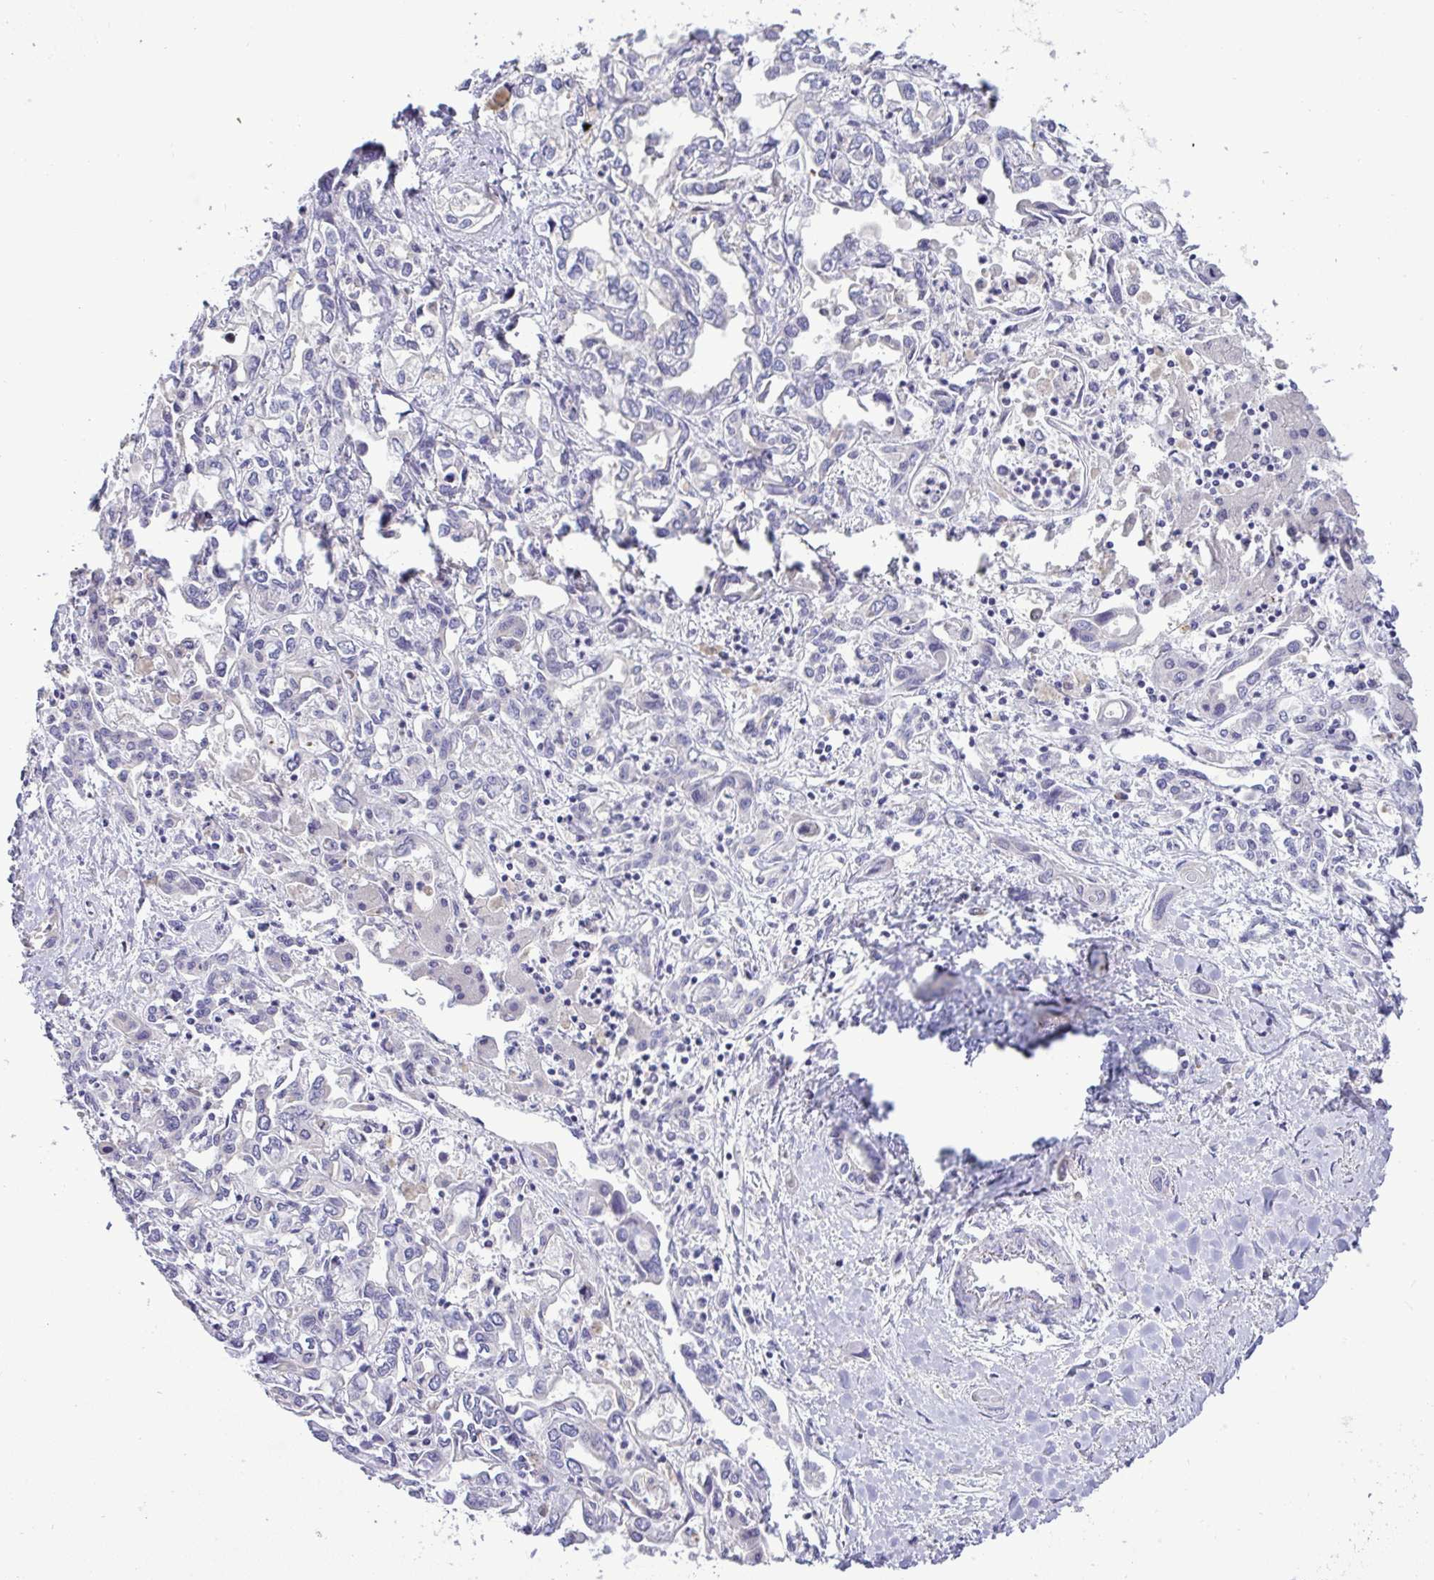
{"staining": {"intensity": "negative", "quantity": "none", "location": "none"}, "tissue": "liver cancer", "cell_type": "Tumor cells", "image_type": "cancer", "snomed": [{"axis": "morphology", "description": "Cholangiocarcinoma"}, {"axis": "topography", "description": "Liver"}], "caption": "Tumor cells show no significant expression in liver cancer. (DAB immunohistochemistry (IHC), high magnification).", "gene": "ST8SIA2", "patient": {"sex": "female", "age": 64}}